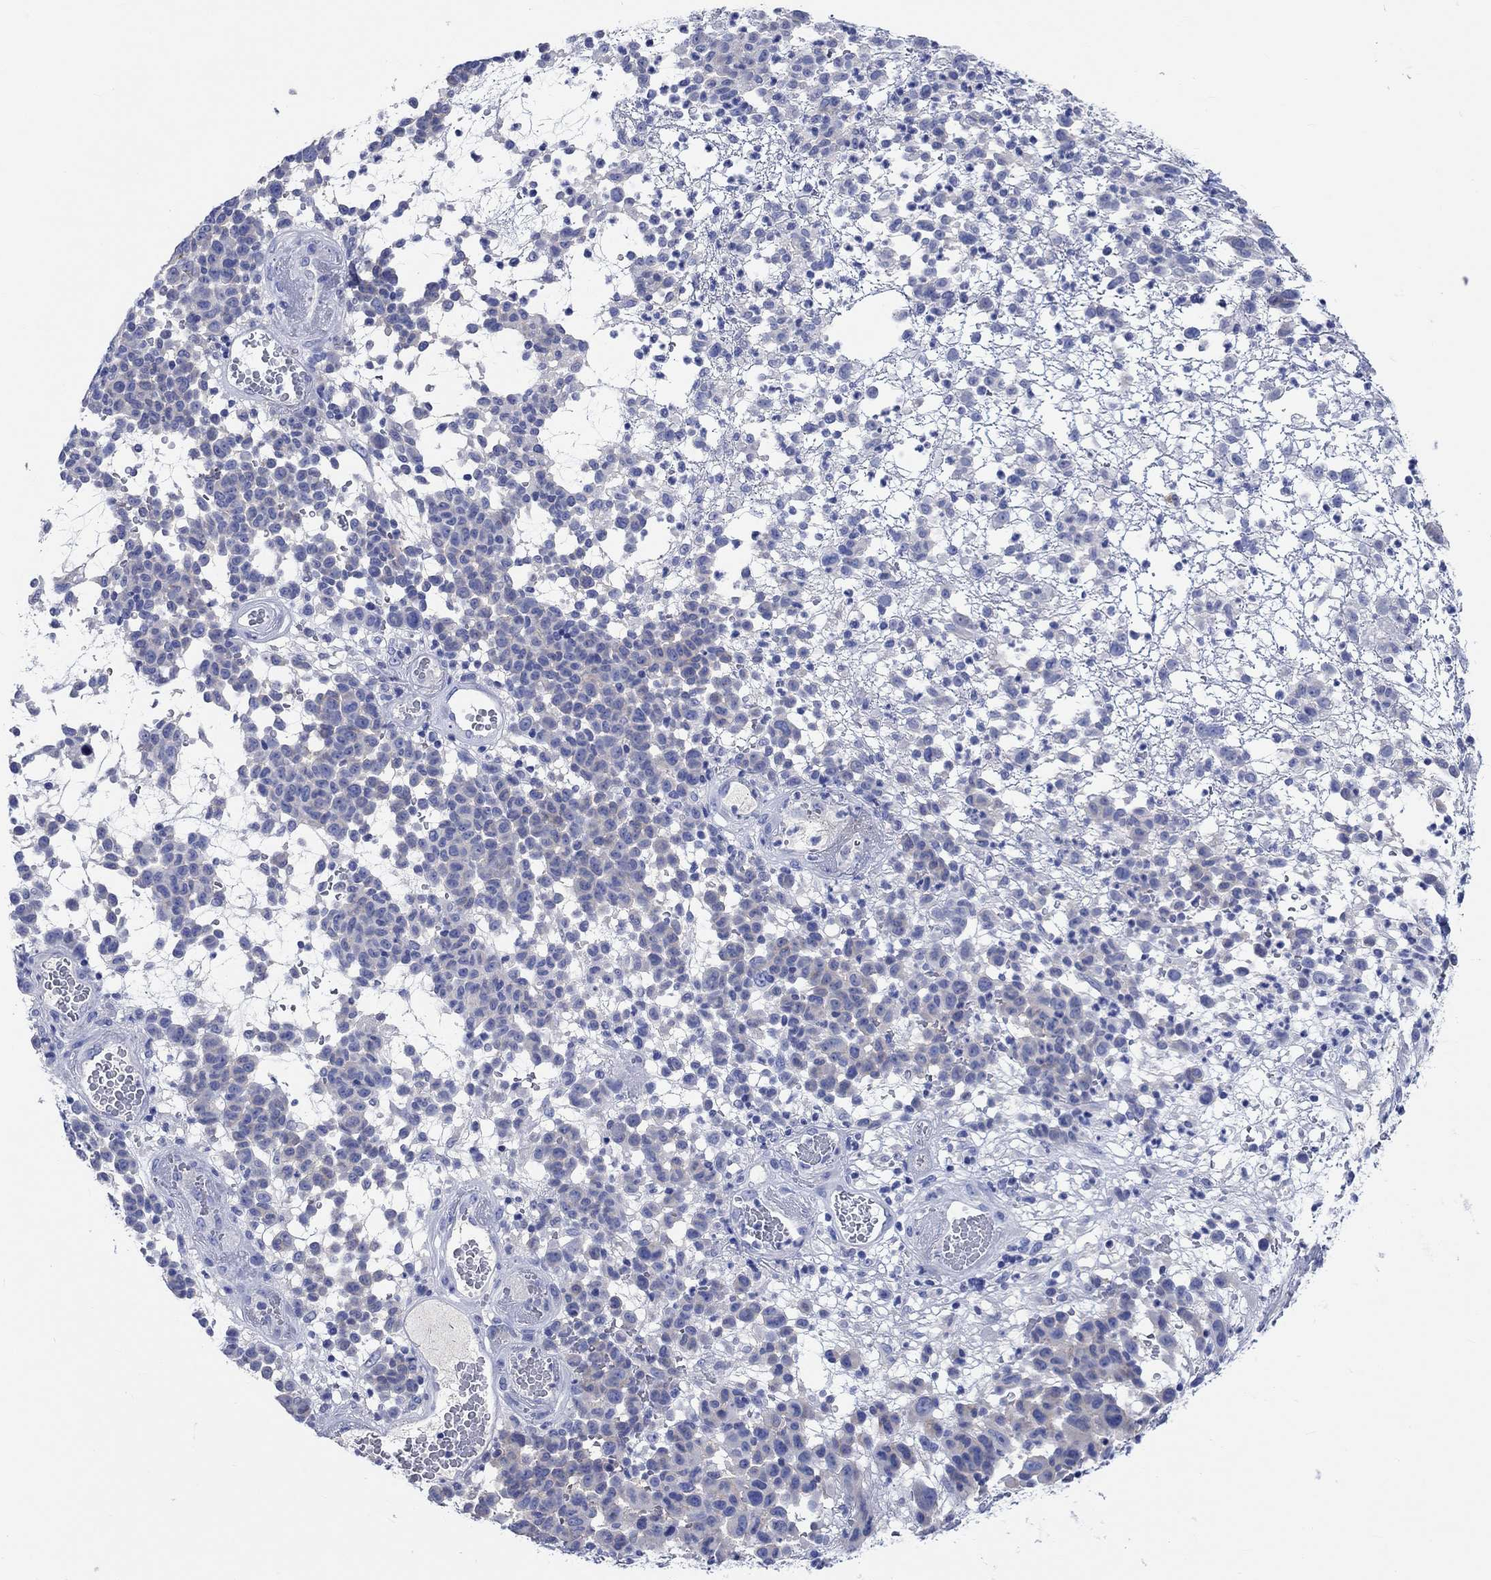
{"staining": {"intensity": "negative", "quantity": "none", "location": "none"}, "tissue": "melanoma", "cell_type": "Tumor cells", "image_type": "cancer", "snomed": [{"axis": "morphology", "description": "Malignant melanoma, NOS"}, {"axis": "topography", "description": "Skin"}], "caption": "High power microscopy histopathology image of an IHC image of malignant melanoma, revealing no significant expression in tumor cells.", "gene": "SHISA4", "patient": {"sex": "male", "age": 59}}